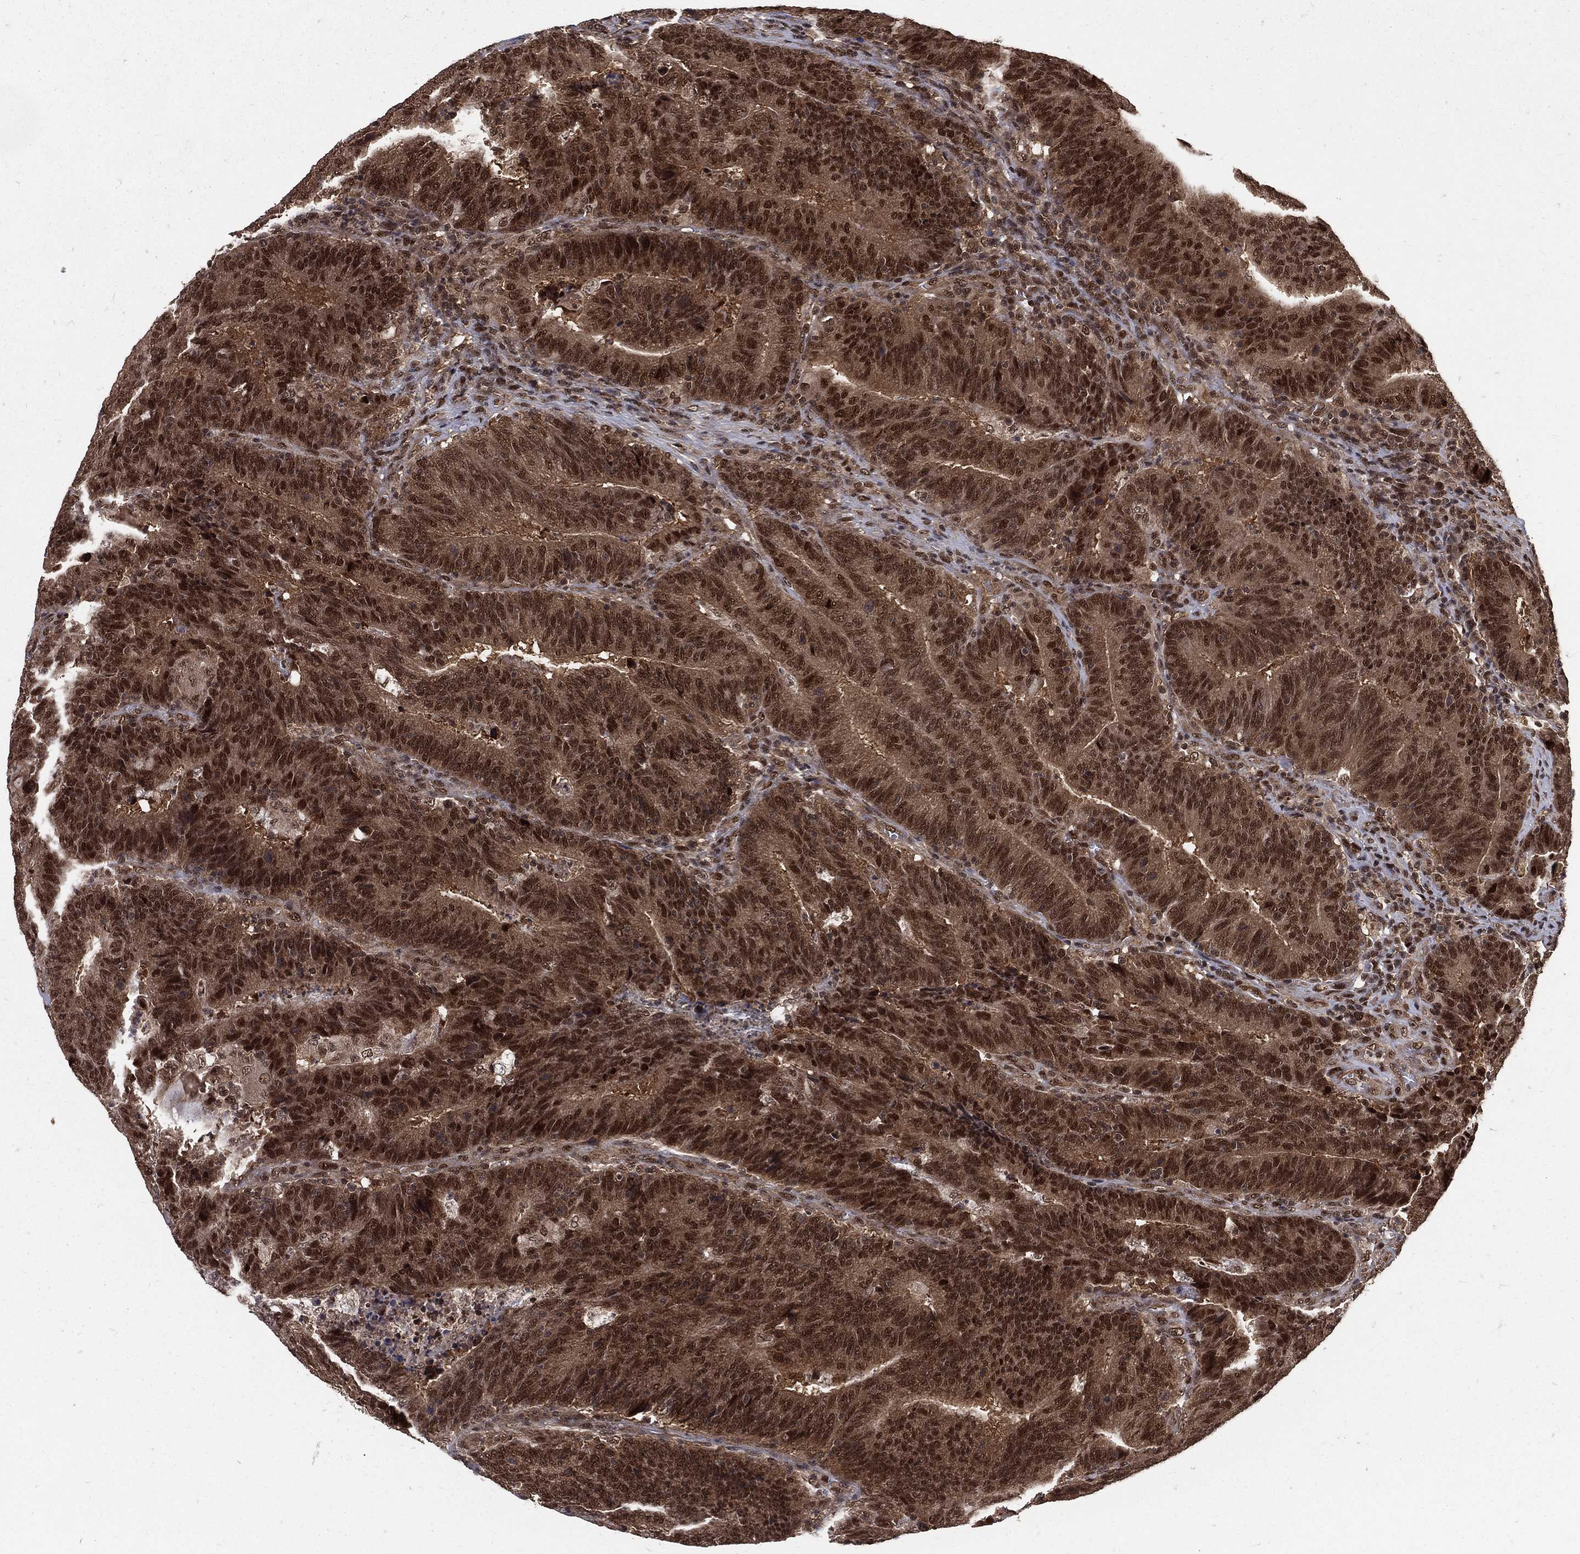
{"staining": {"intensity": "moderate", "quantity": ">75%", "location": "cytoplasmic/membranous,nuclear"}, "tissue": "colorectal cancer", "cell_type": "Tumor cells", "image_type": "cancer", "snomed": [{"axis": "morphology", "description": "Adenocarcinoma, NOS"}, {"axis": "topography", "description": "Colon"}], "caption": "Moderate cytoplasmic/membranous and nuclear positivity is present in approximately >75% of tumor cells in colorectal cancer (adenocarcinoma). (Brightfield microscopy of DAB IHC at high magnification).", "gene": "COPS4", "patient": {"sex": "female", "age": 75}}